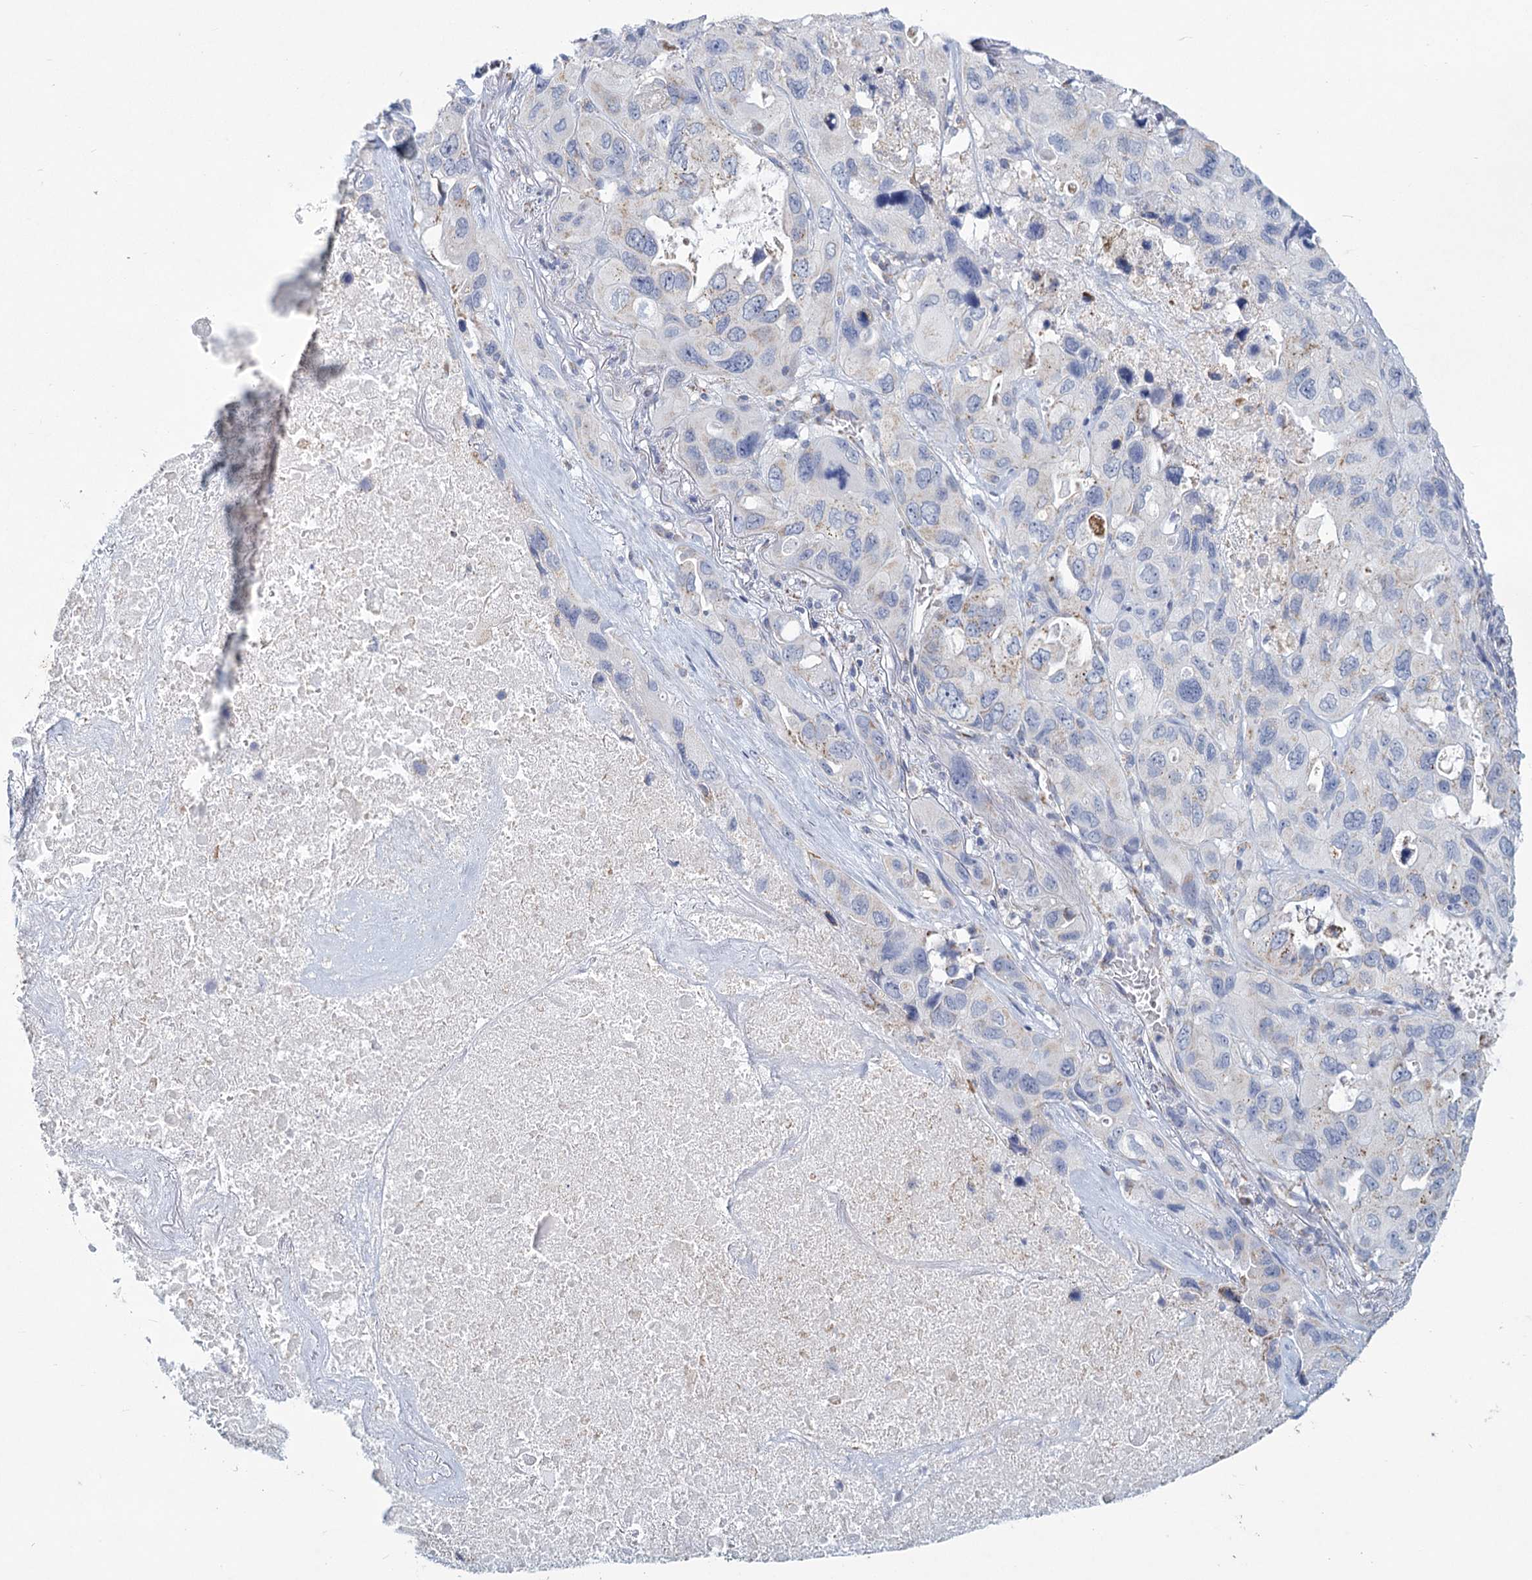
{"staining": {"intensity": "negative", "quantity": "none", "location": "none"}, "tissue": "lung cancer", "cell_type": "Tumor cells", "image_type": "cancer", "snomed": [{"axis": "morphology", "description": "Squamous cell carcinoma, NOS"}, {"axis": "topography", "description": "Lung"}], "caption": "Human lung cancer (squamous cell carcinoma) stained for a protein using IHC shows no expression in tumor cells.", "gene": "NDUFC2", "patient": {"sex": "female", "age": 73}}